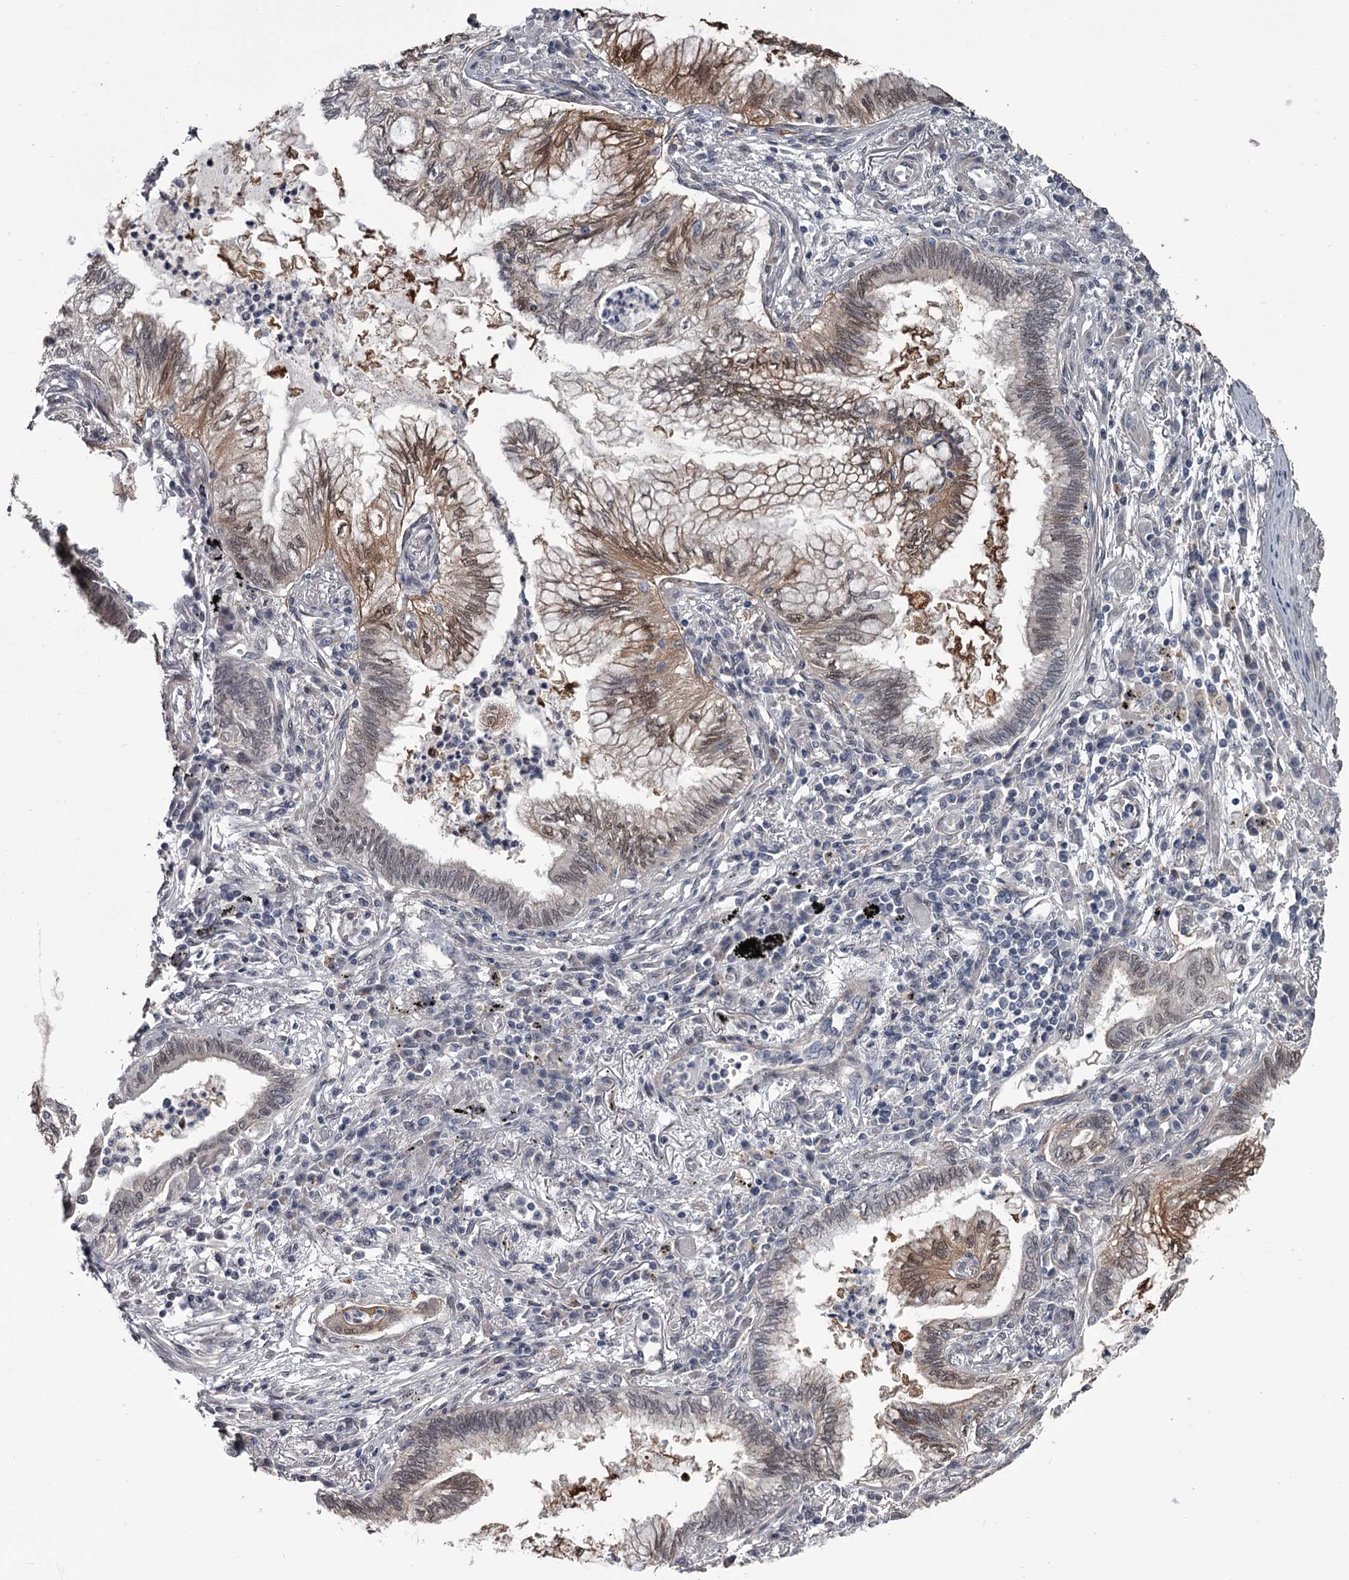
{"staining": {"intensity": "weak", "quantity": ">75%", "location": "cytoplasmic/membranous,nuclear"}, "tissue": "lung cancer", "cell_type": "Tumor cells", "image_type": "cancer", "snomed": [{"axis": "morphology", "description": "Adenocarcinoma, NOS"}, {"axis": "topography", "description": "Lung"}], "caption": "DAB (3,3'-diaminobenzidine) immunohistochemical staining of lung adenocarcinoma displays weak cytoplasmic/membranous and nuclear protein positivity in approximately >75% of tumor cells.", "gene": "PRPF40B", "patient": {"sex": "female", "age": 70}}